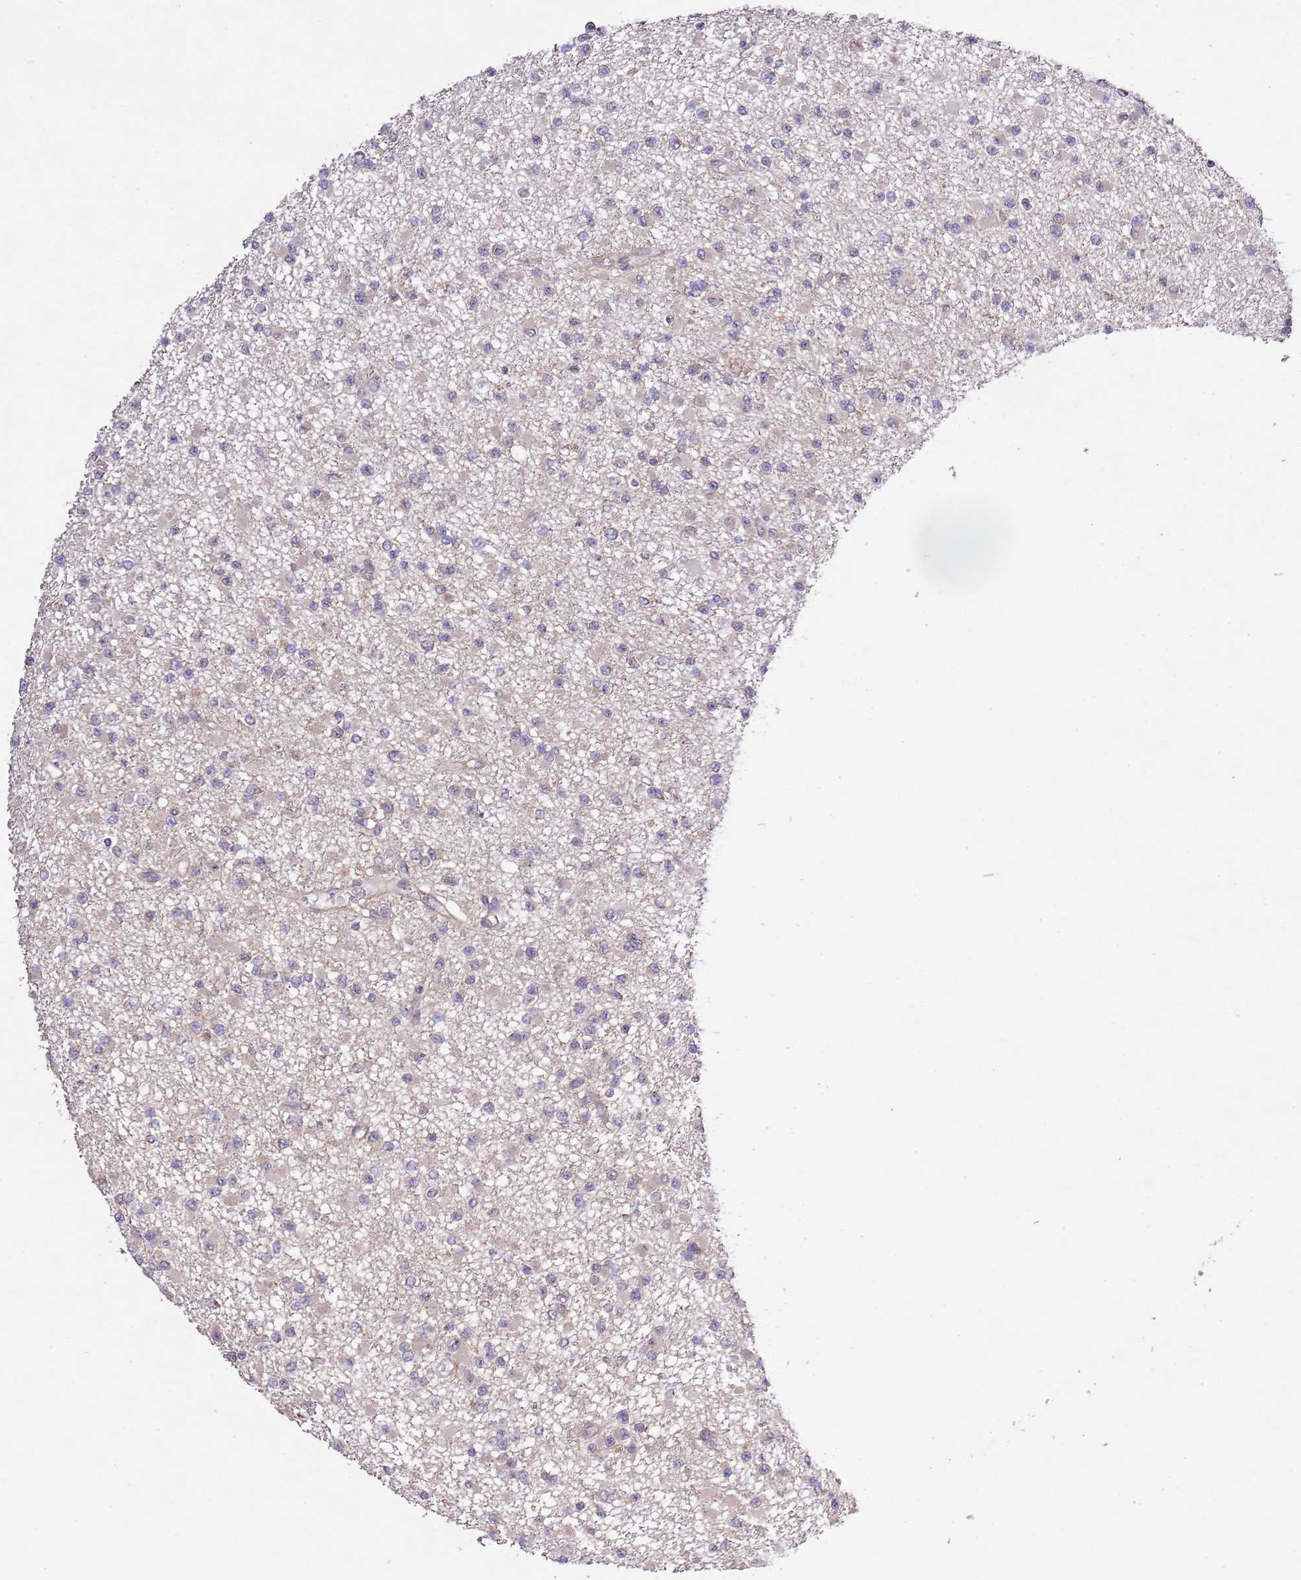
{"staining": {"intensity": "weak", "quantity": "<25%", "location": "cytoplasmic/membranous"}, "tissue": "glioma", "cell_type": "Tumor cells", "image_type": "cancer", "snomed": [{"axis": "morphology", "description": "Glioma, malignant, Low grade"}, {"axis": "topography", "description": "Brain"}], "caption": "Glioma stained for a protein using immunohistochemistry shows no expression tumor cells.", "gene": "MFNG", "patient": {"sex": "female", "age": 22}}